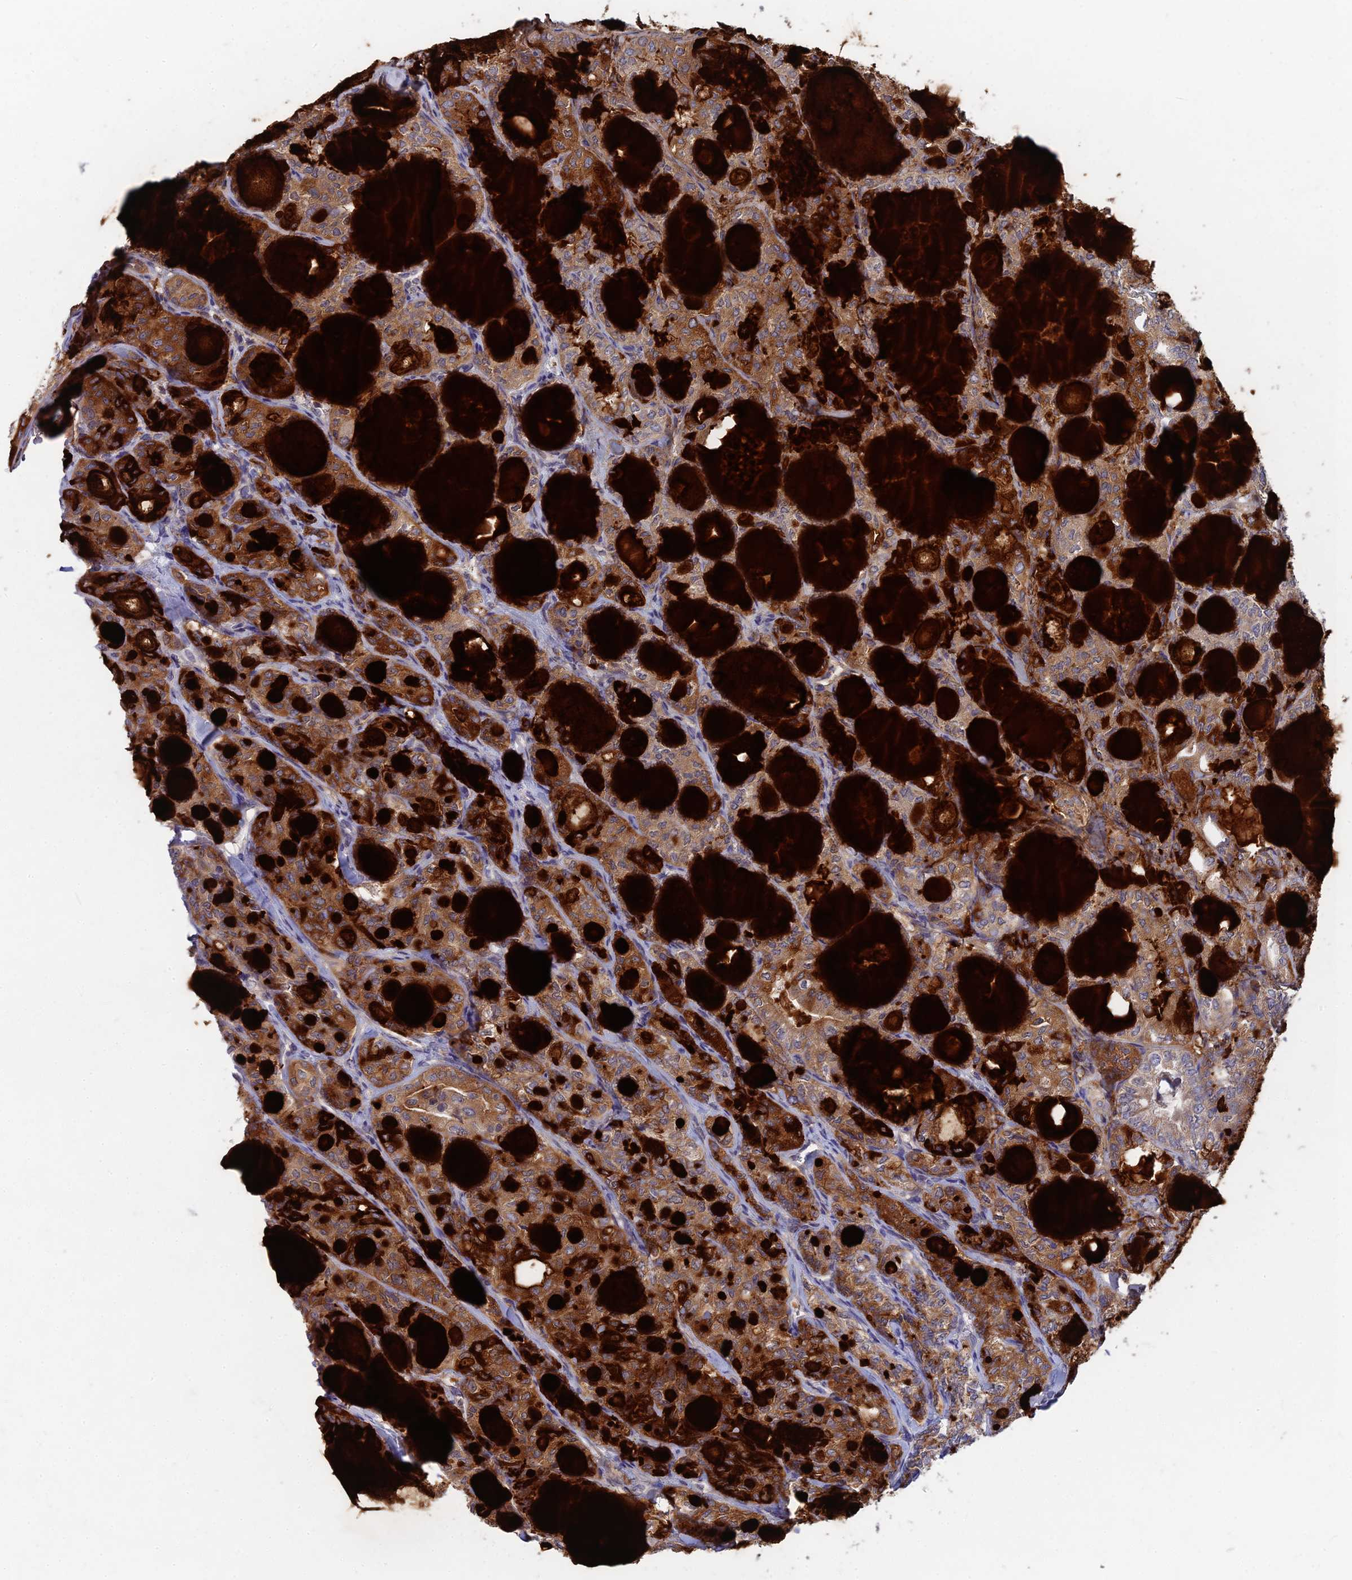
{"staining": {"intensity": "strong", "quantity": "25%-75%", "location": "cytoplasmic/membranous"}, "tissue": "thyroid cancer", "cell_type": "Tumor cells", "image_type": "cancer", "snomed": [{"axis": "morphology", "description": "Follicular adenoma carcinoma, NOS"}, {"axis": "topography", "description": "Thyroid gland"}], "caption": "Immunohistochemistry (DAB) staining of thyroid follicular adenoma carcinoma reveals strong cytoplasmic/membranous protein positivity in about 25%-75% of tumor cells. (IHC, brightfield microscopy, high magnification).", "gene": "GIPC1", "patient": {"sex": "male", "age": 75}}